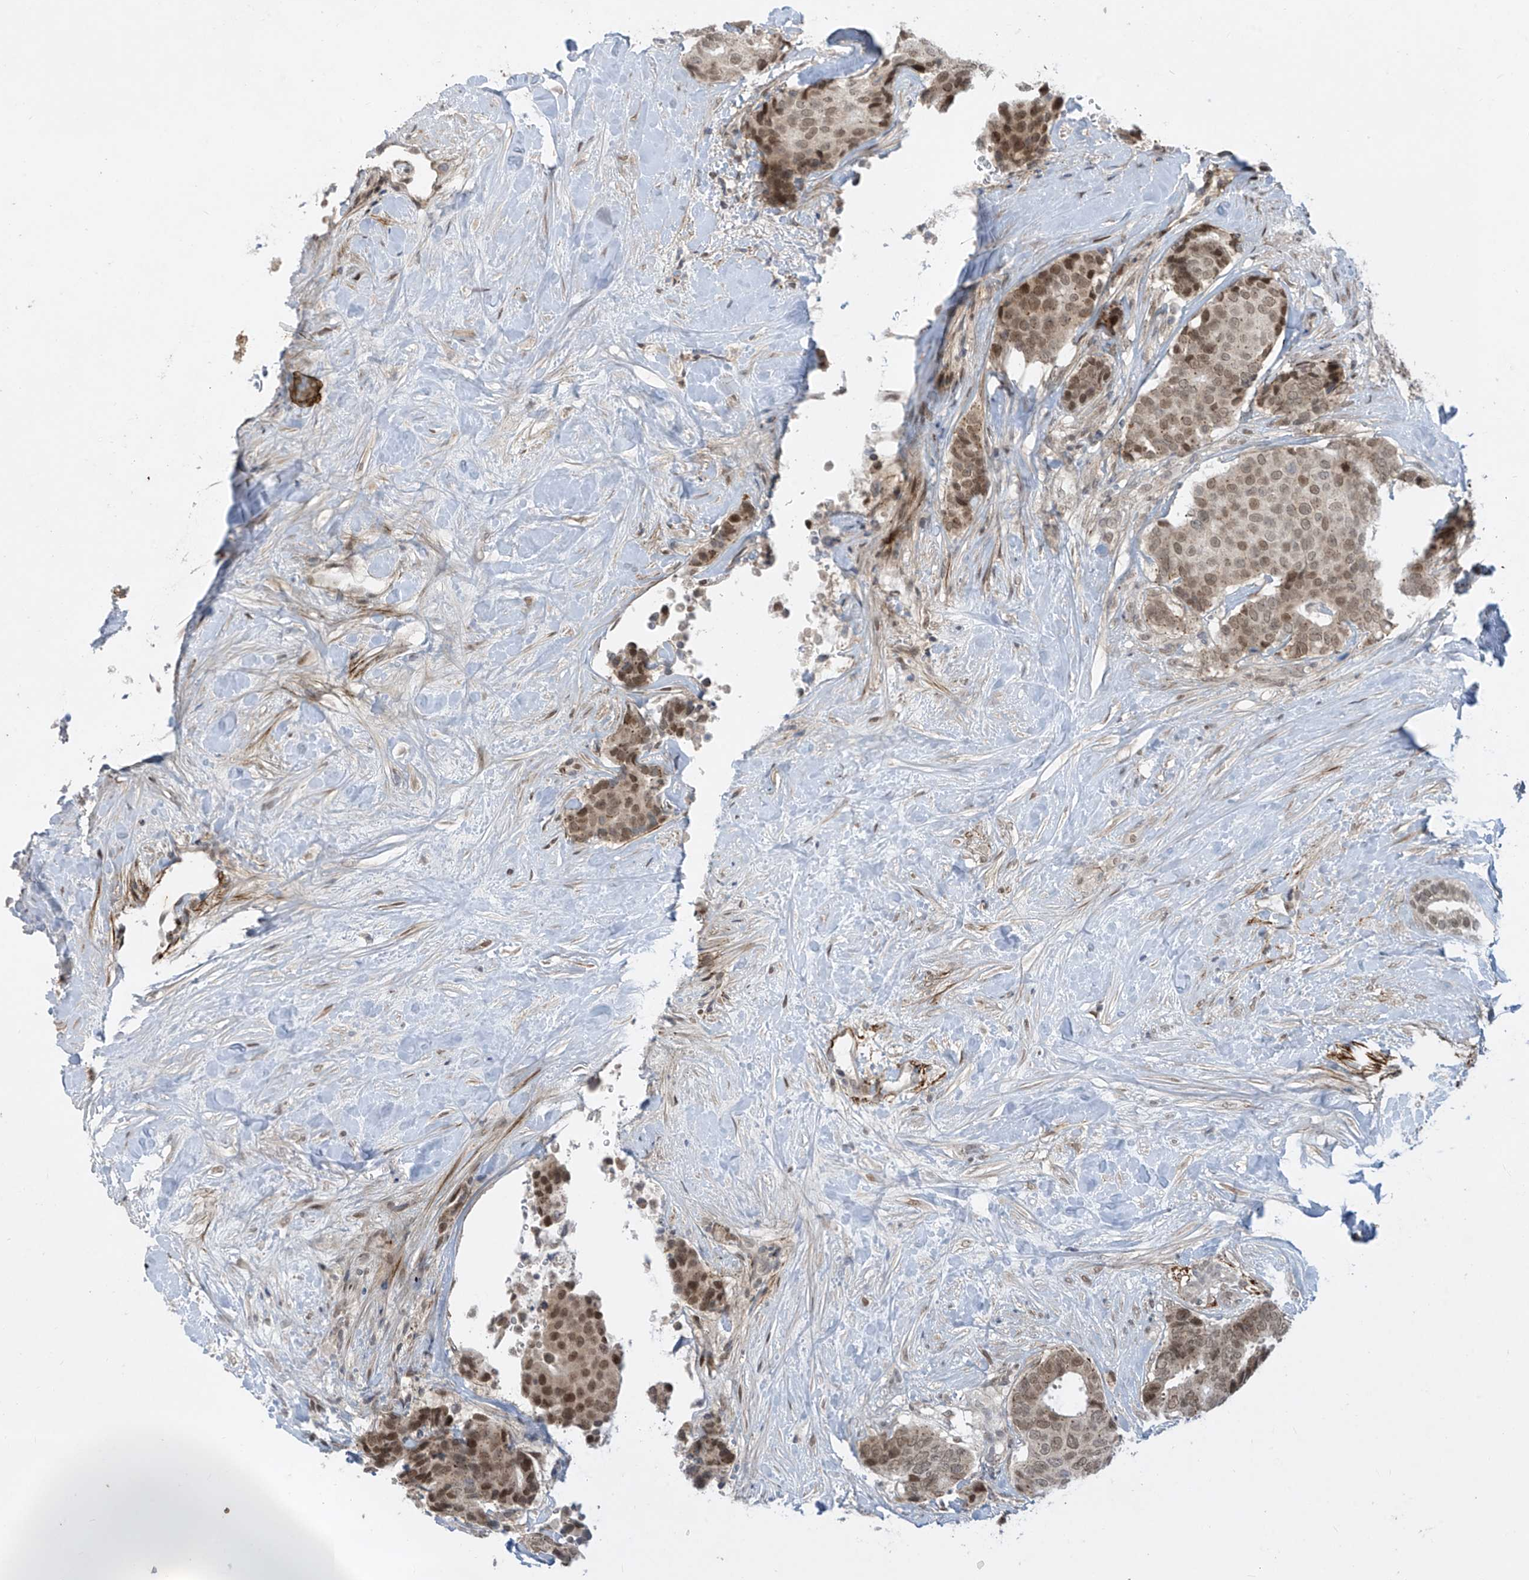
{"staining": {"intensity": "moderate", "quantity": ">75%", "location": "nuclear"}, "tissue": "breast cancer", "cell_type": "Tumor cells", "image_type": "cancer", "snomed": [{"axis": "morphology", "description": "Duct carcinoma"}, {"axis": "topography", "description": "Breast"}], "caption": "Moderate nuclear positivity for a protein is identified in about >75% of tumor cells of intraductal carcinoma (breast) using IHC.", "gene": "LAGE3", "patient": {"sex": "female", "age": 75}}